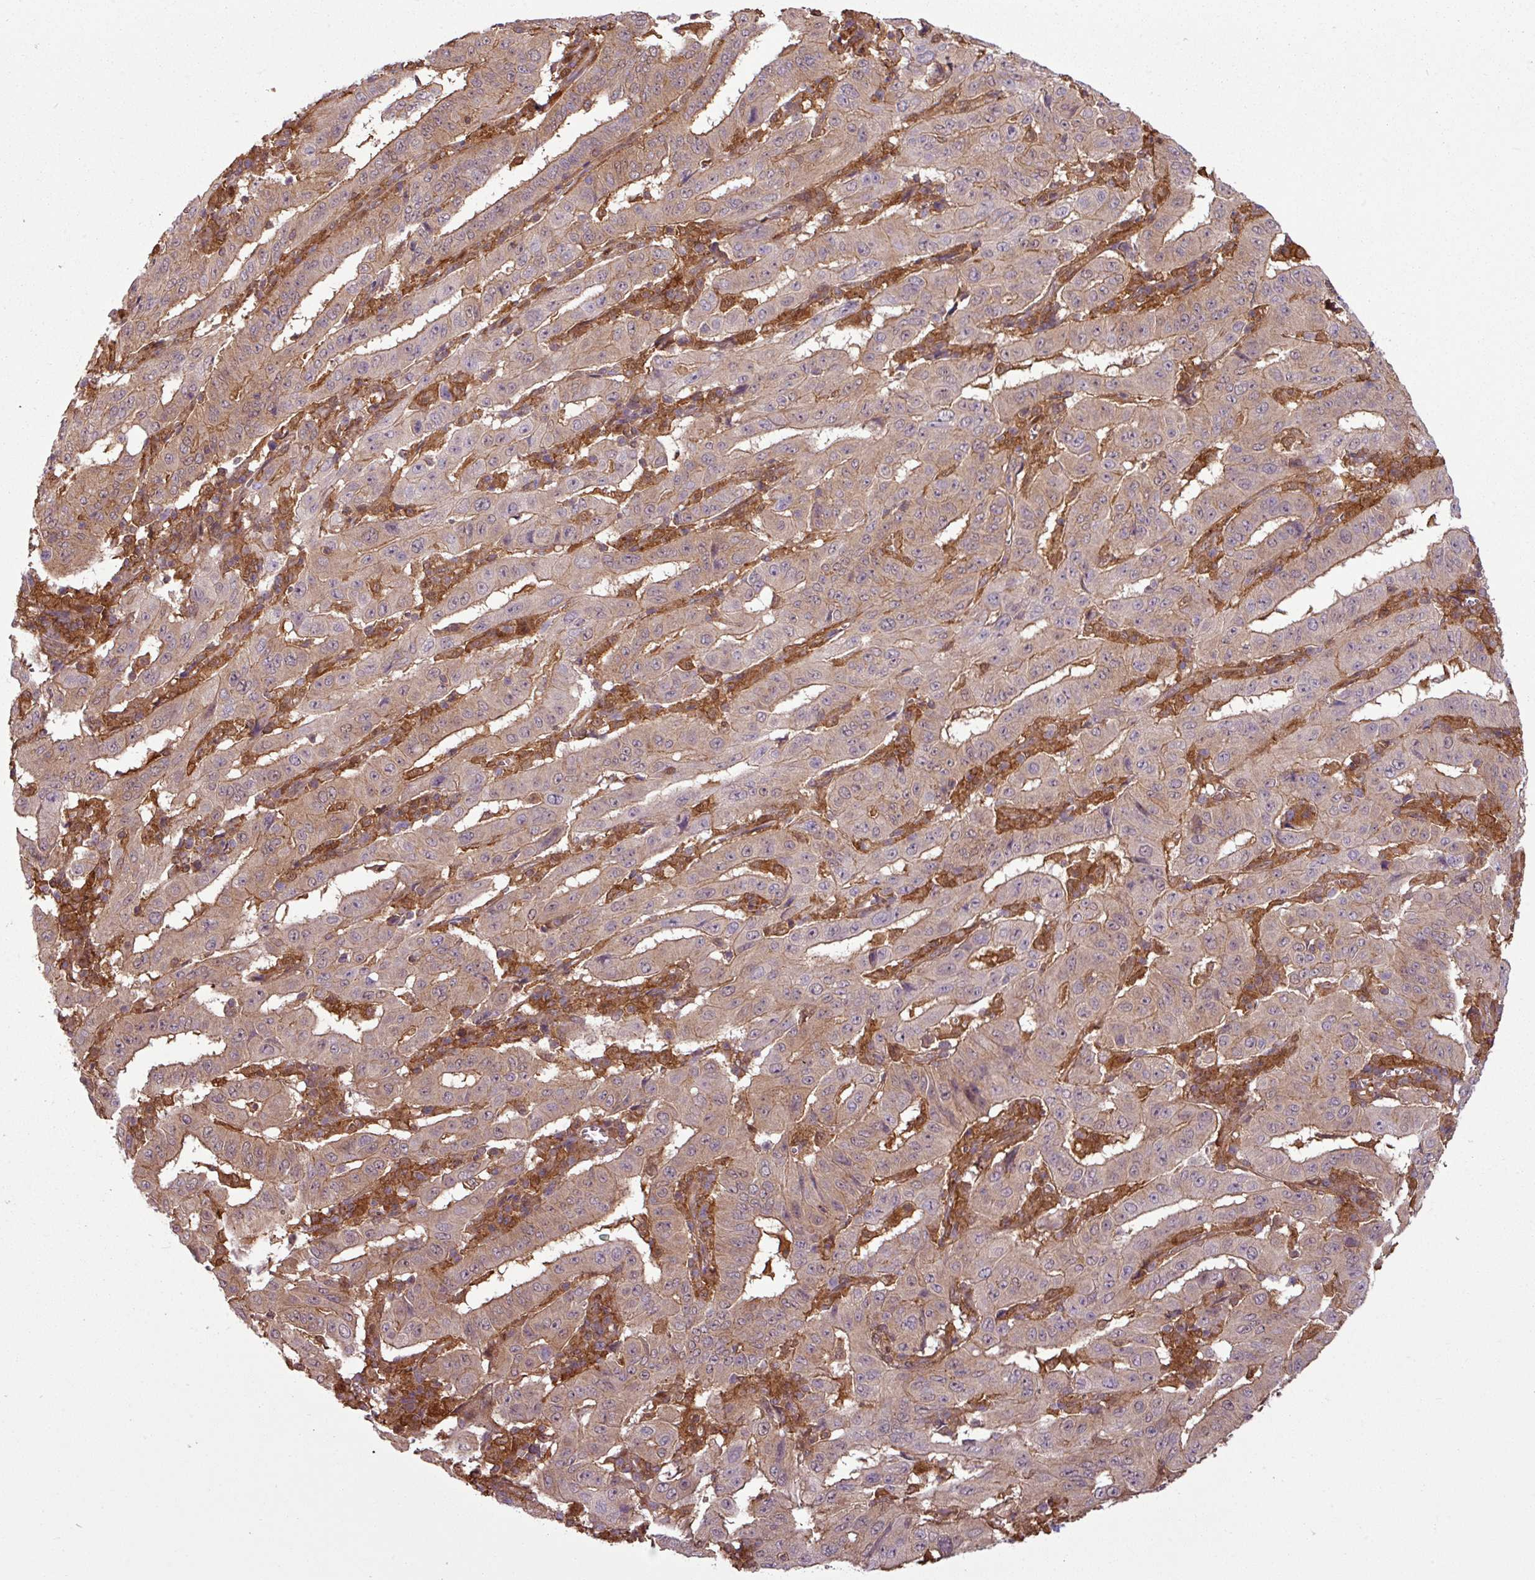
{"staining": {"intensity": "weak", "quantity": ">75%", "location": "cytoplasmic/membranous"}, "tissue": "pancreatic cancer", "cell_type": "Tumor cells", "image_type": "cancer", "snomed": [{"axis": "morphology", "description": "Adenocarcinoma, NOS"}, {"axis": "topography", "description": "Pancreas"}], "caption": "A micrograph of human pancreatic cancer stained for a protein displays weak cytoplasmic/membranous brown staining in tumor cells. The staining was performed using DAB, with brown indicating positive protein expression. Nuclei are stained blue with hematoxylin.", "gene": "SH3BGRL", "patient": {"sex": "male", "age": 63}}